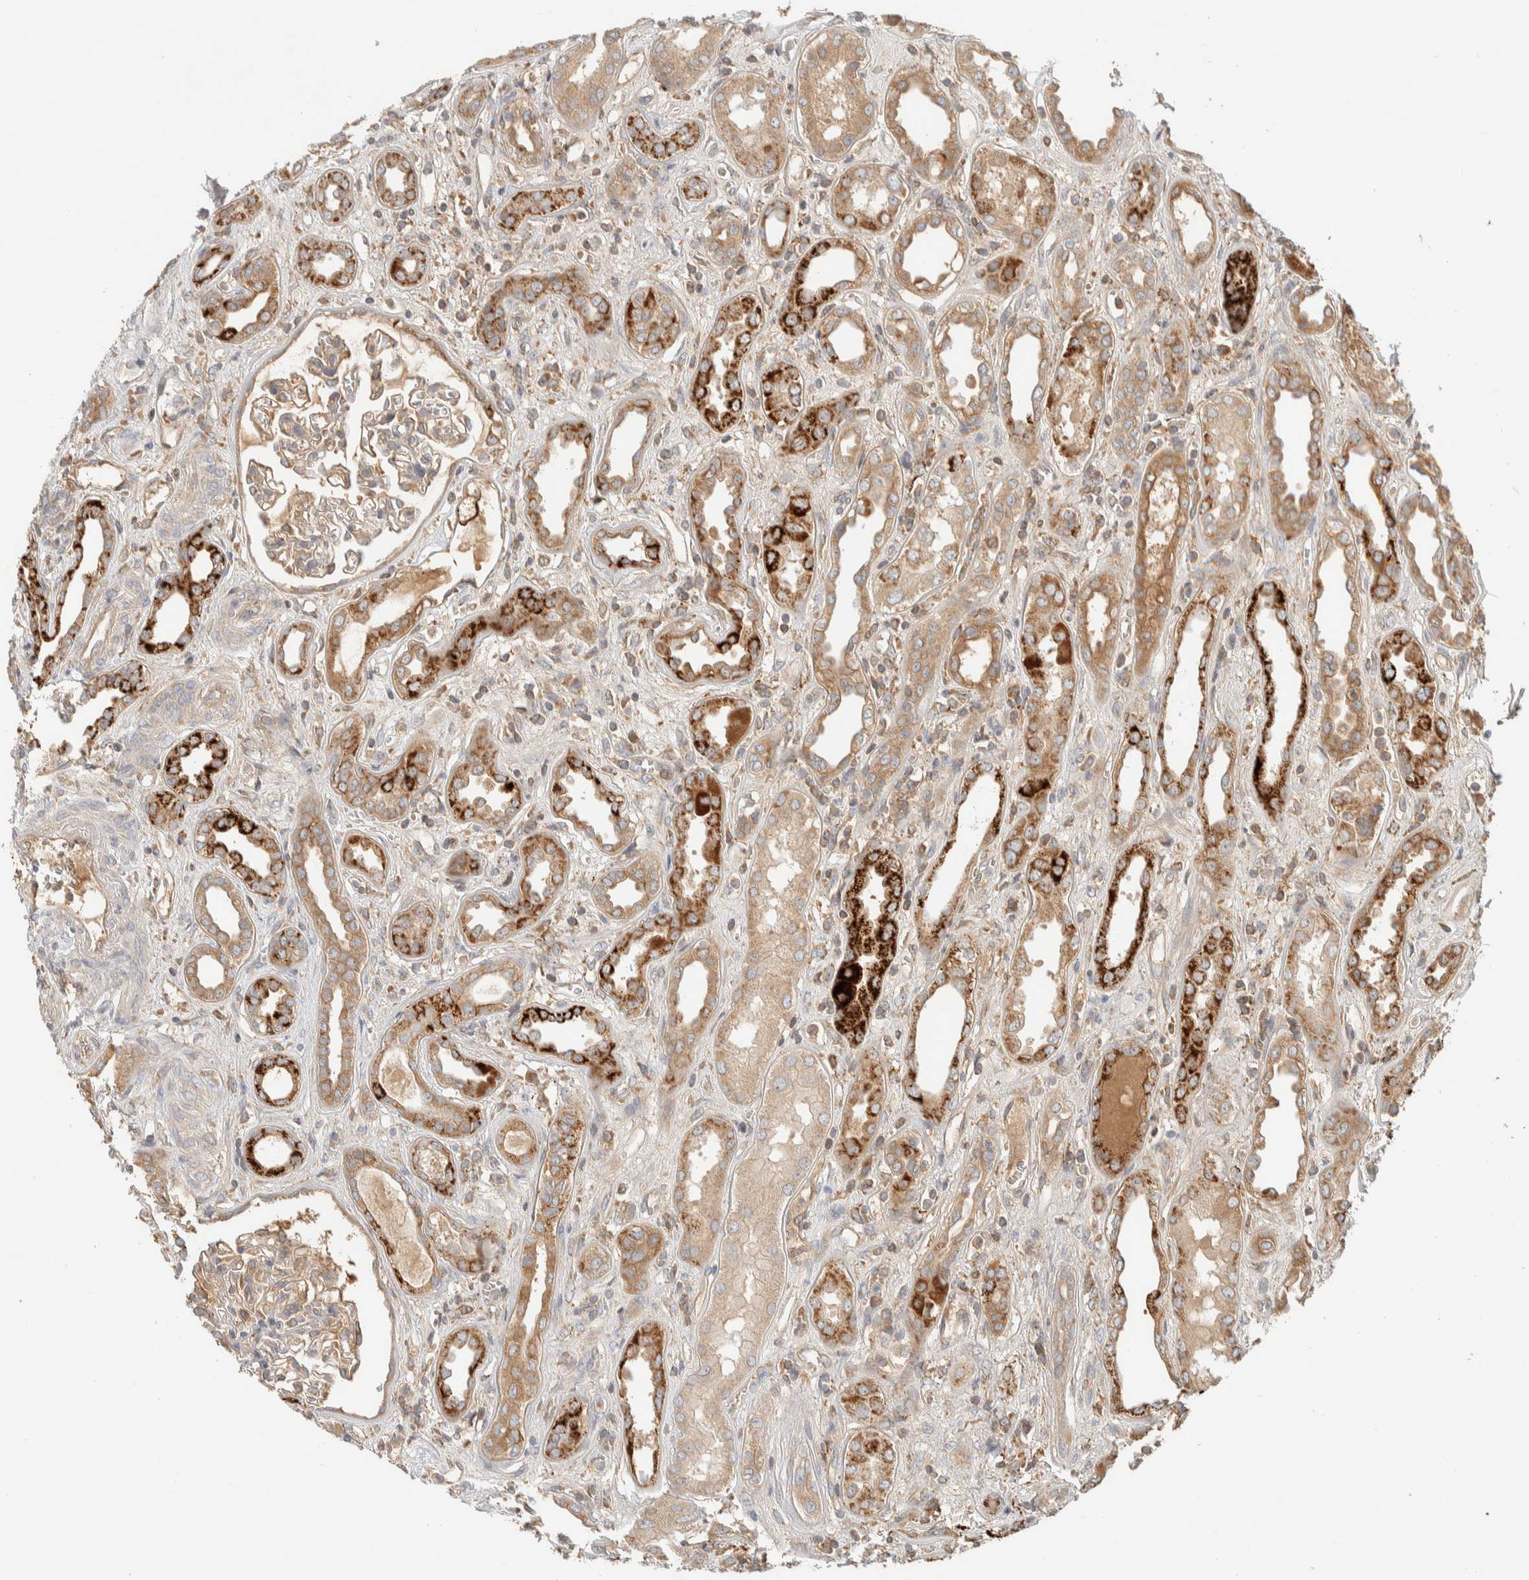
{"staining": {"intensity": "weak", "quantity": "25%-75%", "location": "cytoplasmic/membranous"}, "tissue": "kidney", "cell_type": "Cells in glomeruli", "image_type": "normal", "snomed": [{"axis": "morphology", "description": "Normal tissue, NOS"}, {"axis": "topography", "description": "Kidney"}], "caption": "This is an image of immunohistochemistry staining of normal kidney, which shows weak staining in the cytoplasmic/membranous of cells in glomeruli.", "gene": "FAM167A", "patient": {"sex": "male", "age": 59}}